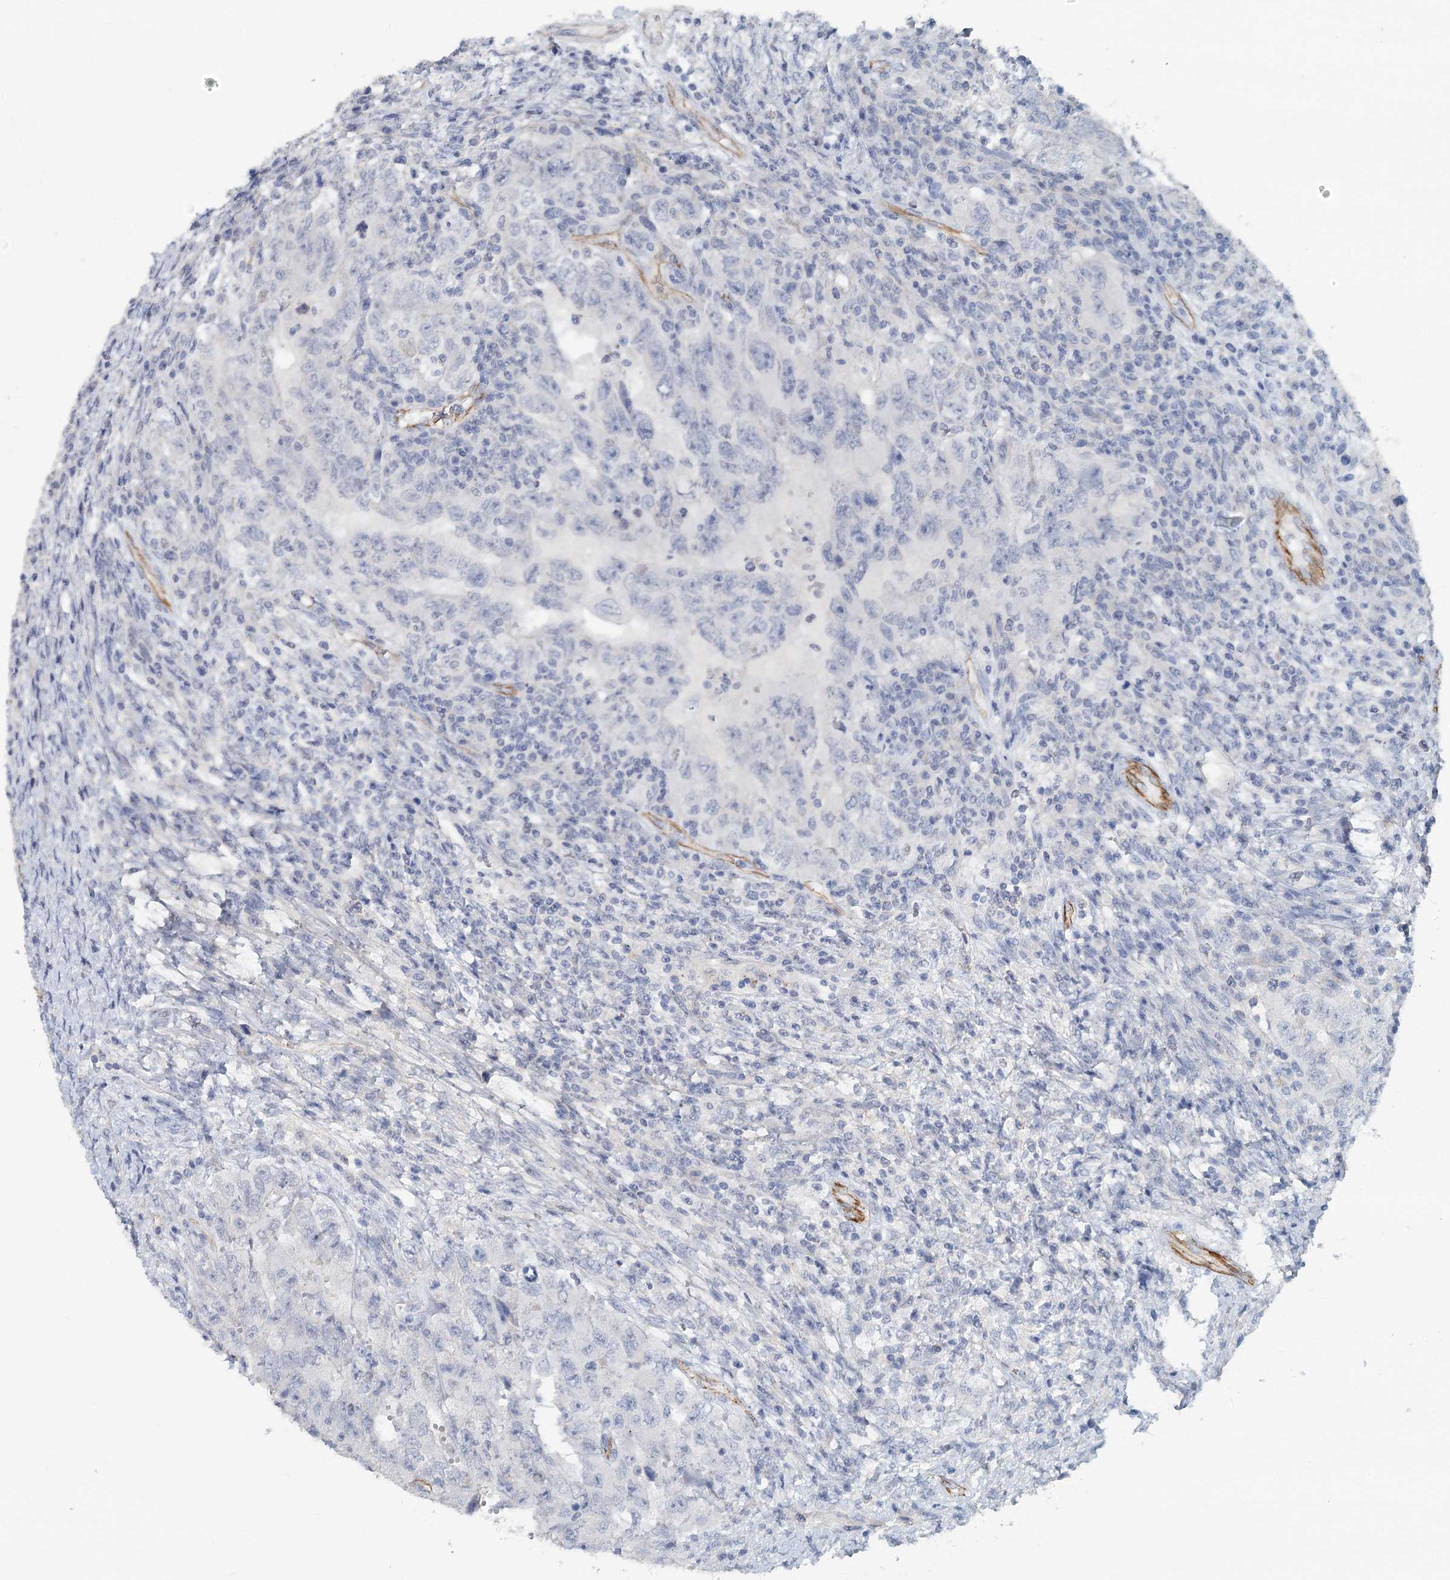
{"staining": {"intensity": "negative", "quantity": "none", "location": "none"}, "tissue": "testis cancer", "cell_type": "Tumor cells", "image_type": "cancer", "snomed": [{"axis": "morphology", "description": "Carcinoma, Embryonal, NOS"}, {"axis": "topography", "description": "Testis"}], "caption": "DAB (3,3'-diaminobenzidine) immunohistochemical staining of human testis cancer (embryonal carcinoma) demonstrates no significant positivity in tumor cells.", "gene": "SYNPO", "patient": {"sex": "male", "age": 26}}